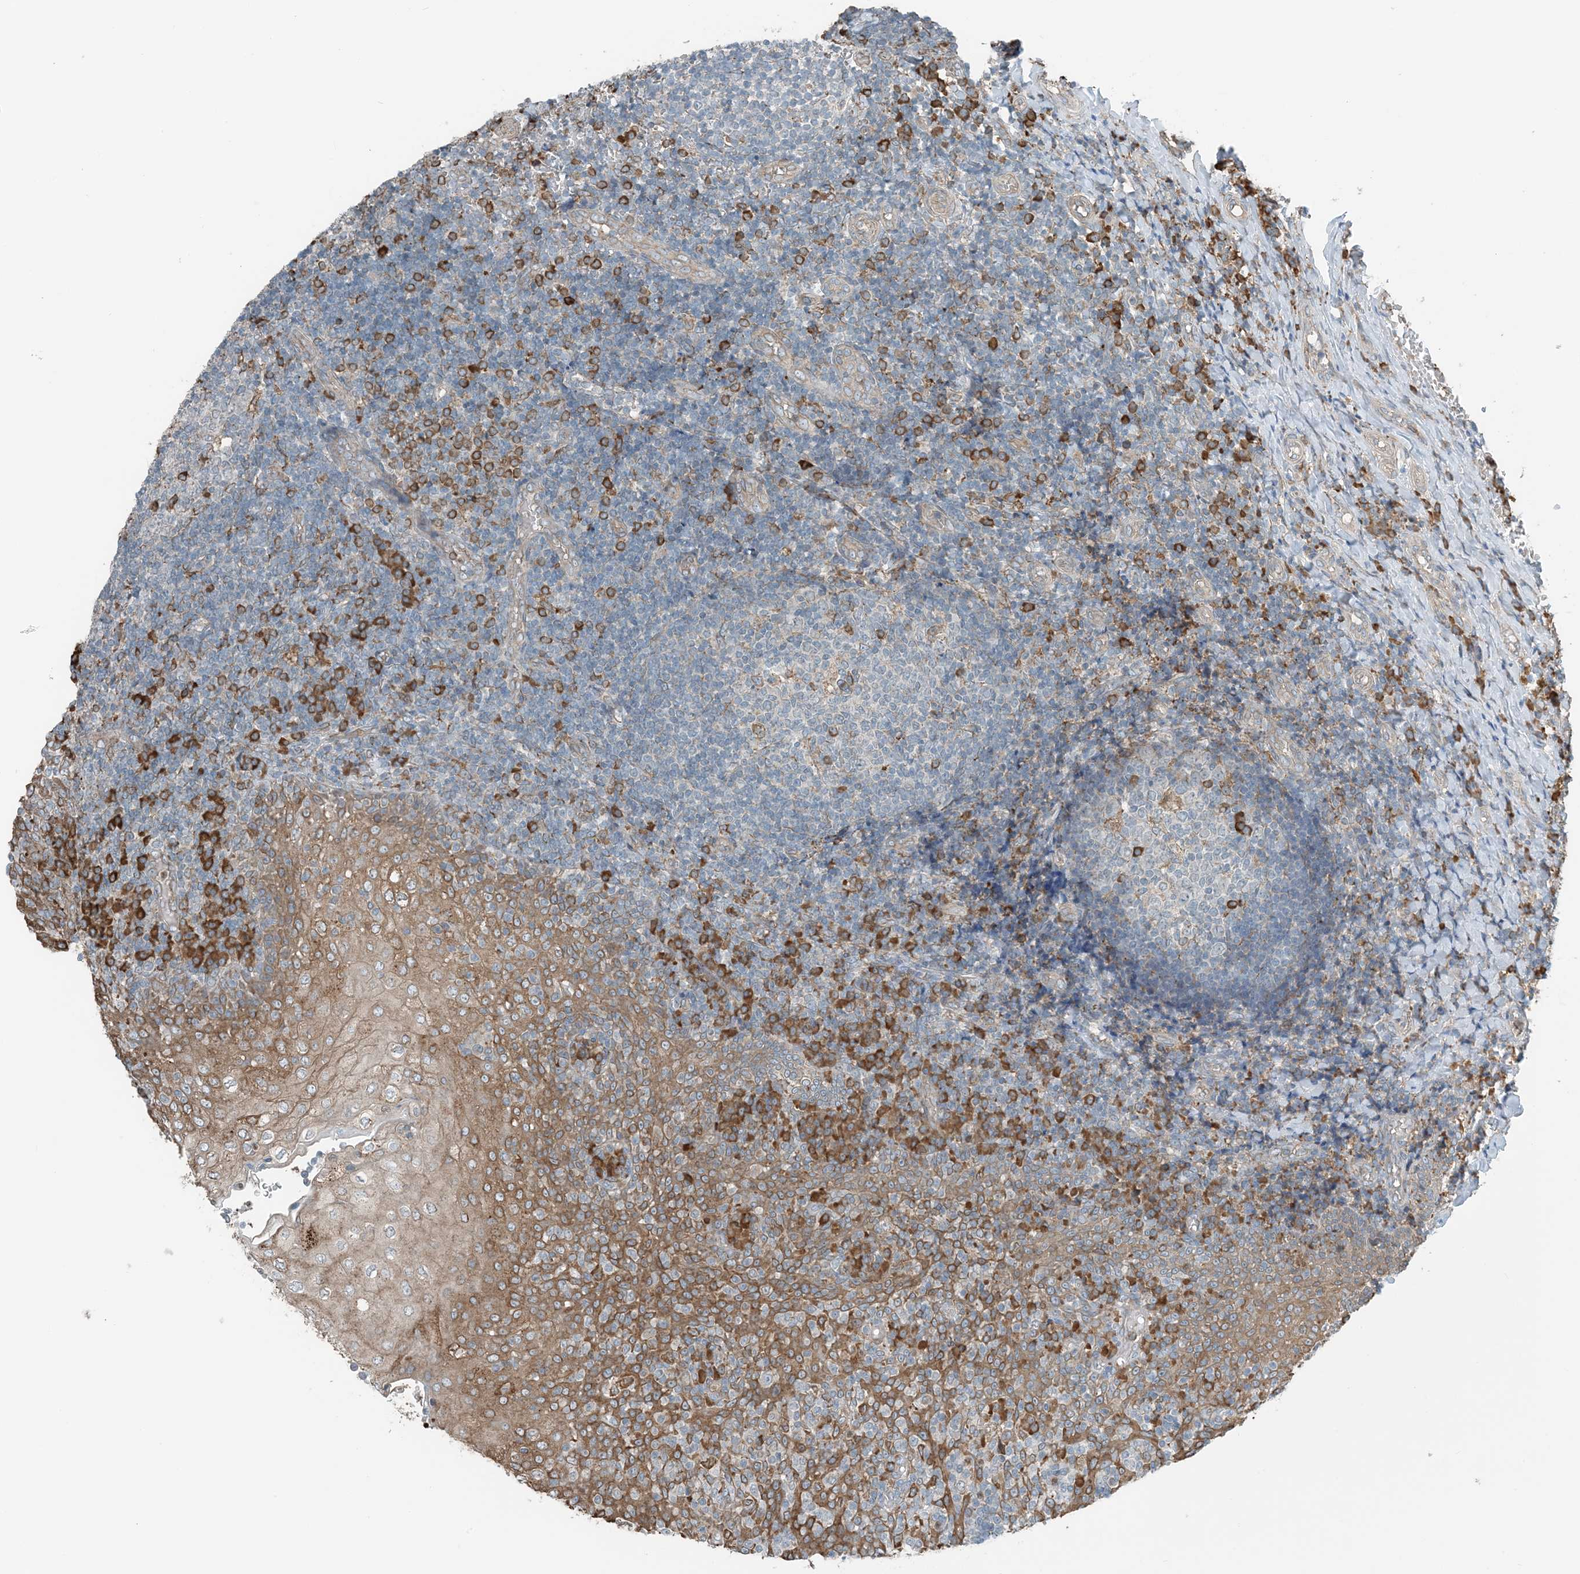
{"staining": {"intensity": "strong", "quantity": "<25%", "location": "cytoplasmic/membranous"}, "tissue": "tonsil", "cell_type": "Germinal center cells", "image_type": "normal", "snomed": [{"axis": "morphology", "description": "Normal tissue, NOS"}, {"axis": "topography", "description": "Tonsil"}], "caption": "DAB immunohistochemical staining of unremarkable human tonsil reveals strong cytoplasmic/membranous protein staining in about <25% of germinal center cells.", "gene": "CERKL", "patient": {"sex": "female", "age": 19}}